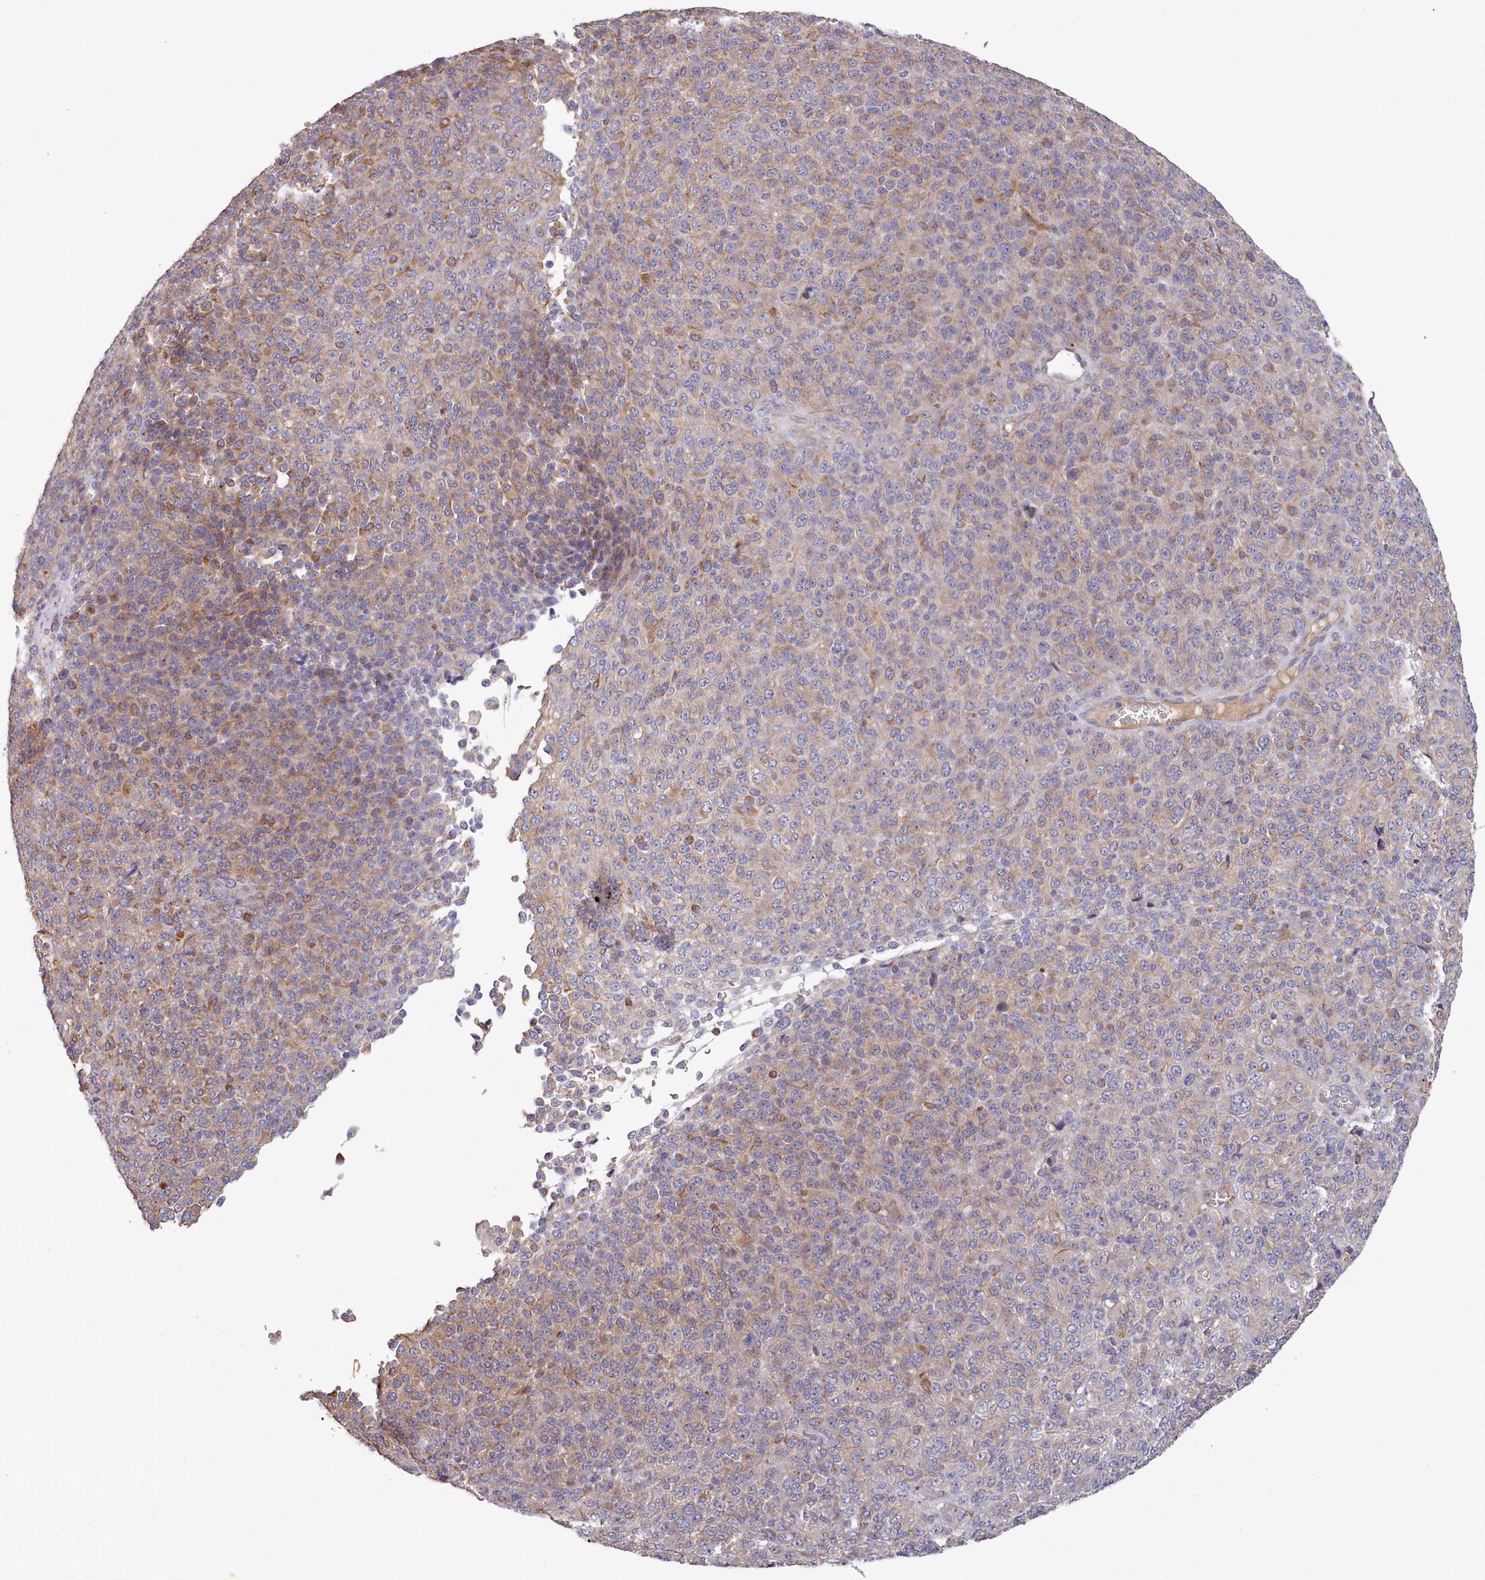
{"staining": {"intensity": "weak", "quantity": "25%-75%", "location": "cytoplasmic/membranous"}, "tissue": "melanoma", "cell_type": "Tumor cells", "image_type": "cancer", "snomed": [{"axis": "morphology", "description": "Malignant melanoma, Metastatic site"}, {"axis": "topography", "description": "Brain"}], "caption": "The micrograph exhibits a brown stain indicating the presence of a protein in the cytoplasmic/membranous of tumor cells in melanoma.", "gene": "ZC3H13", "patient": {"sex": "female", "age": 56}}